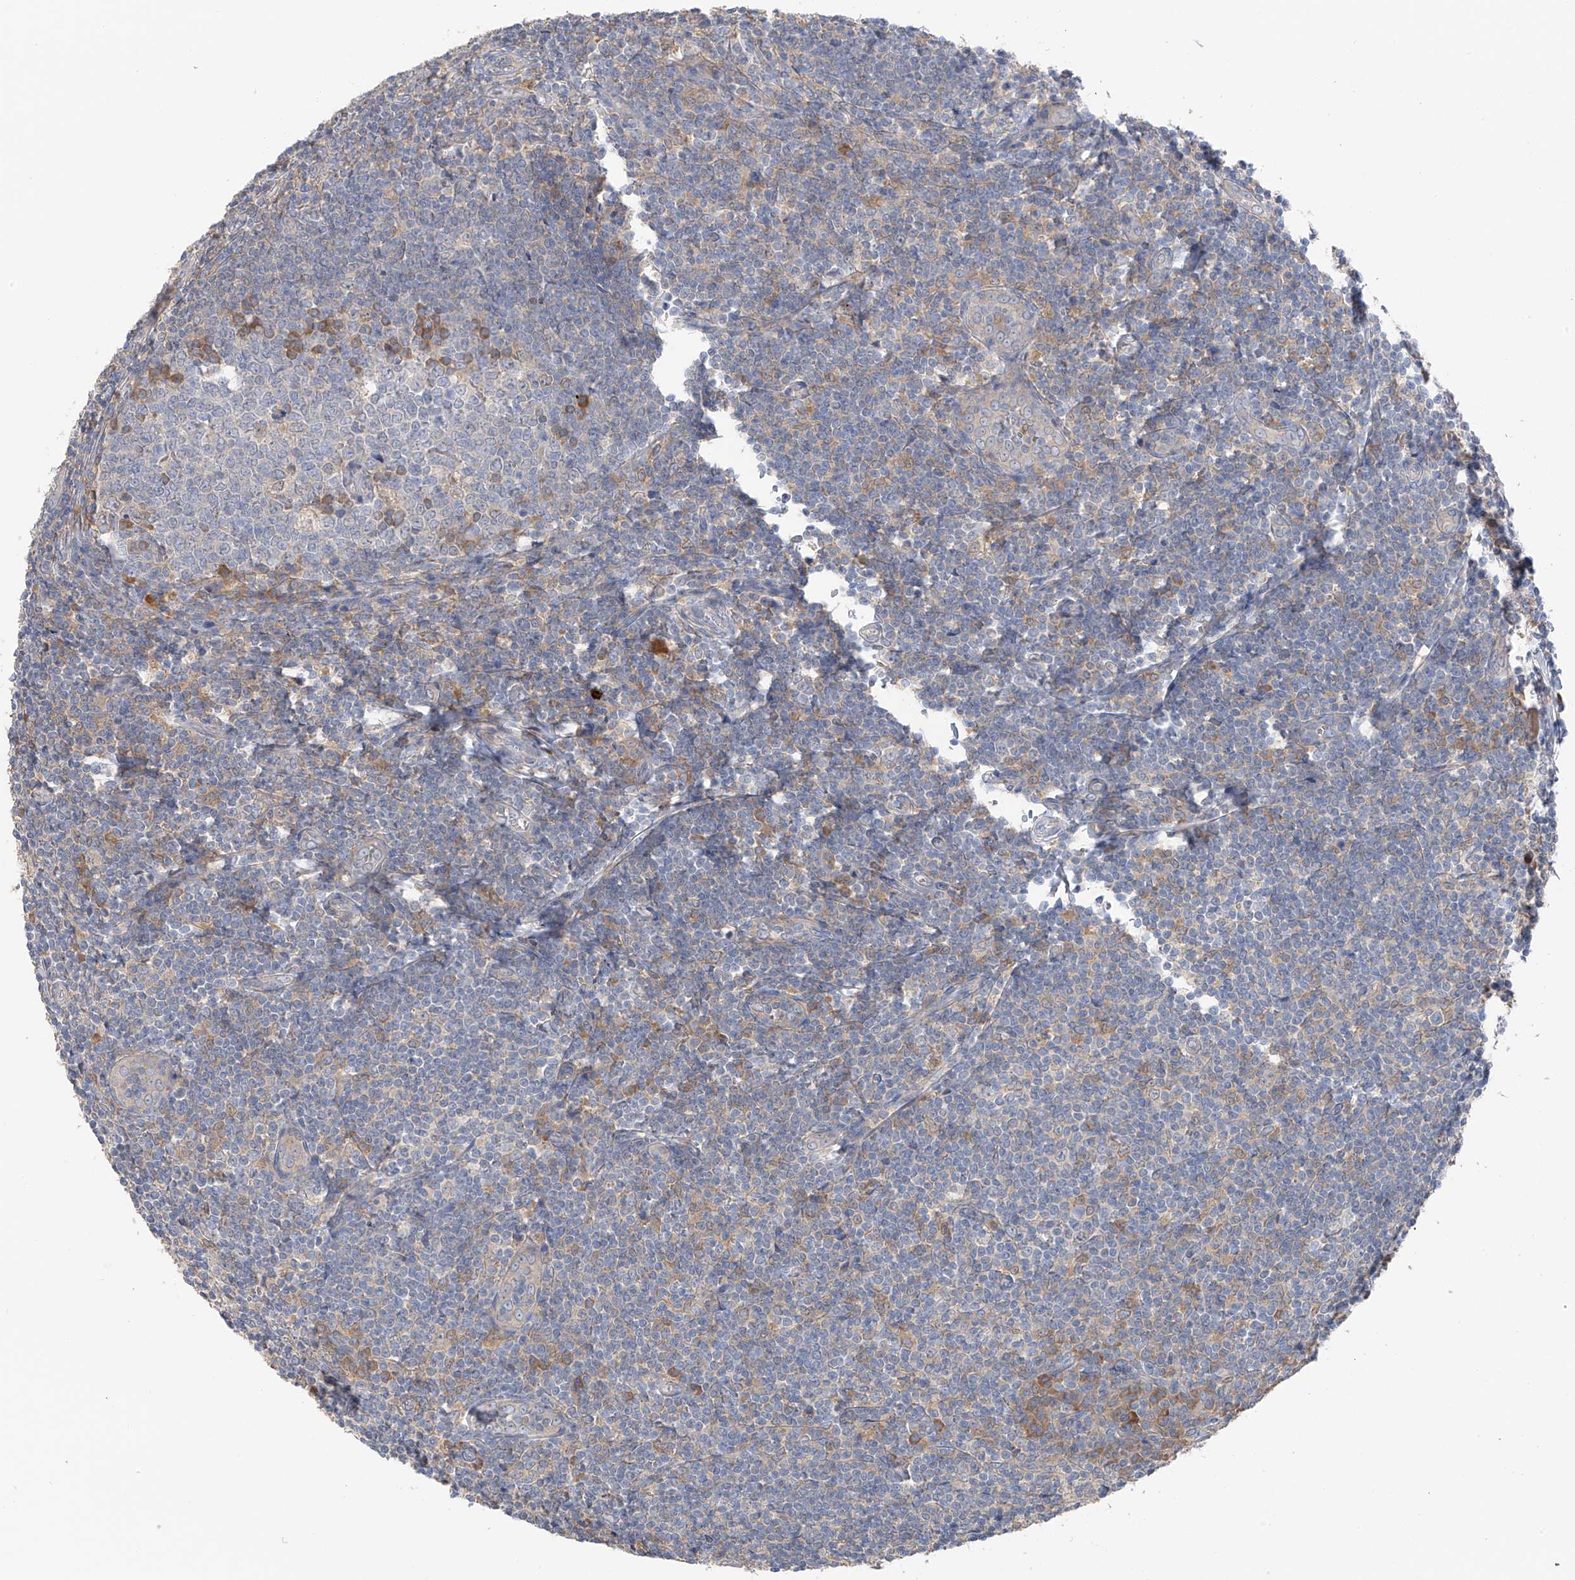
{"staining": {"intensity": "negative", "quantity": "none", "location": "none"}, "tissue": "tonsil", "cell_type": "Germinal center cells", "image_type": "normal", "snomed": [{"axis": "morphology", "description": "Normal tissue, NOS"}, {"axis": "topography", "description": "Tonsil"}], "caption": "A high-resolution micrograph shows immunohistochemistry staining of normal tonsil, which shows no significant positivity in germinal center cells. (Stains: DAB immunohistochemistry (IHC) with hematoxylin counter stain, Microscopy: brightfield microscopy at high magnification).", "gene": "GALNTL6", "patient": {"sex": "male", "age": 27}}